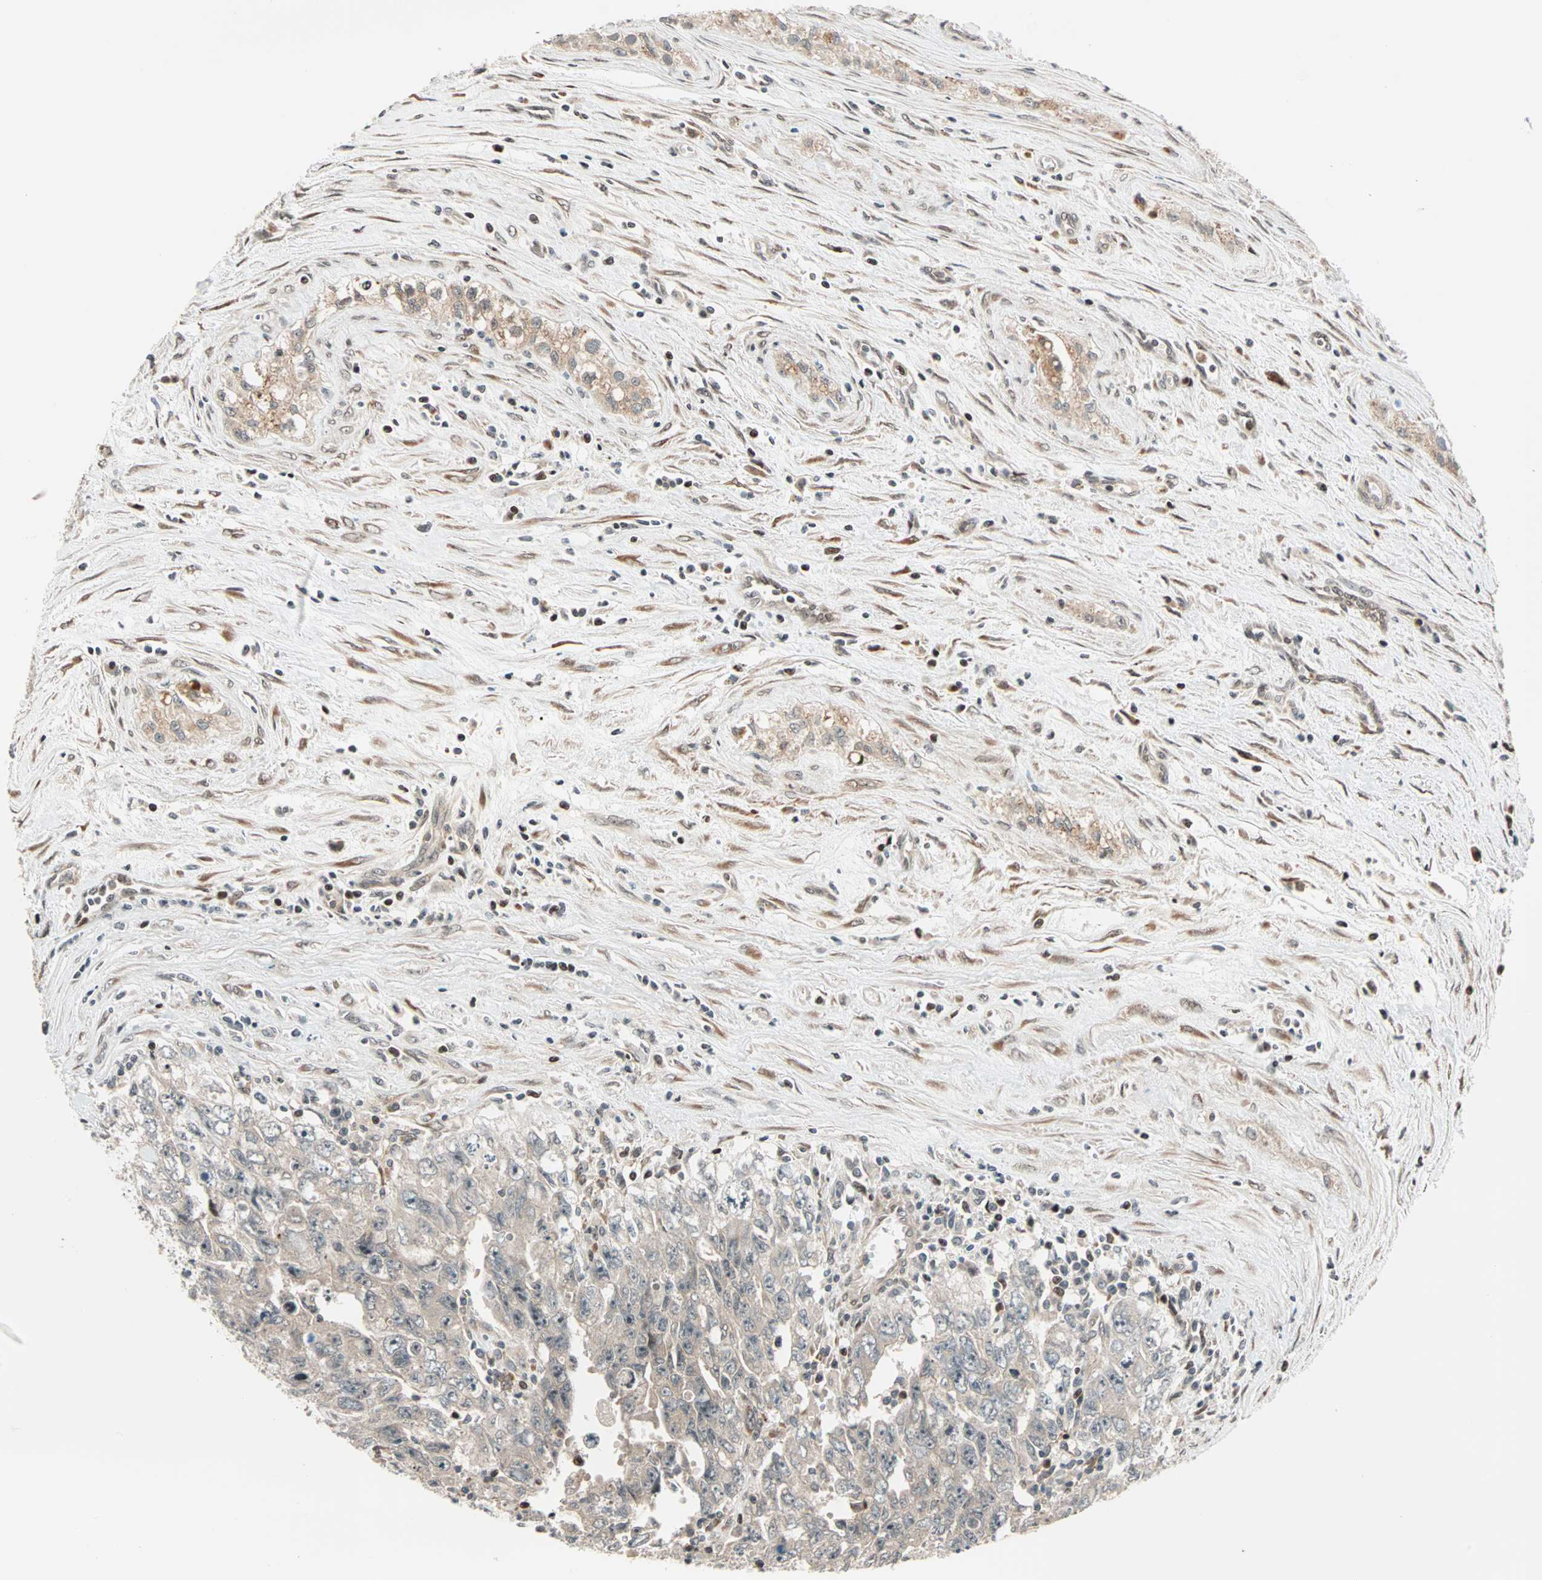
{"staining": {"intensity": "weak", "quantity": ">75%", "location": "cytoplasmic/membranous"}, "tissue": "testis cancer", "cell_type": "Tumor cells", "image_type": "cancer", "snomed": [{"axis": "morphology", "description": "Carcinoma, Embryonal, NOS"}, {"axis": "topography", "description": "Testis"}], "caption": "Immunohistochemical staining of human testis cancer exhibits low levels of weak cytoplasmic/membranous protein positivity in about >75% of tumor cells.", "gene": "HECW1", "patient": {"sex": "male", "age": 28}}